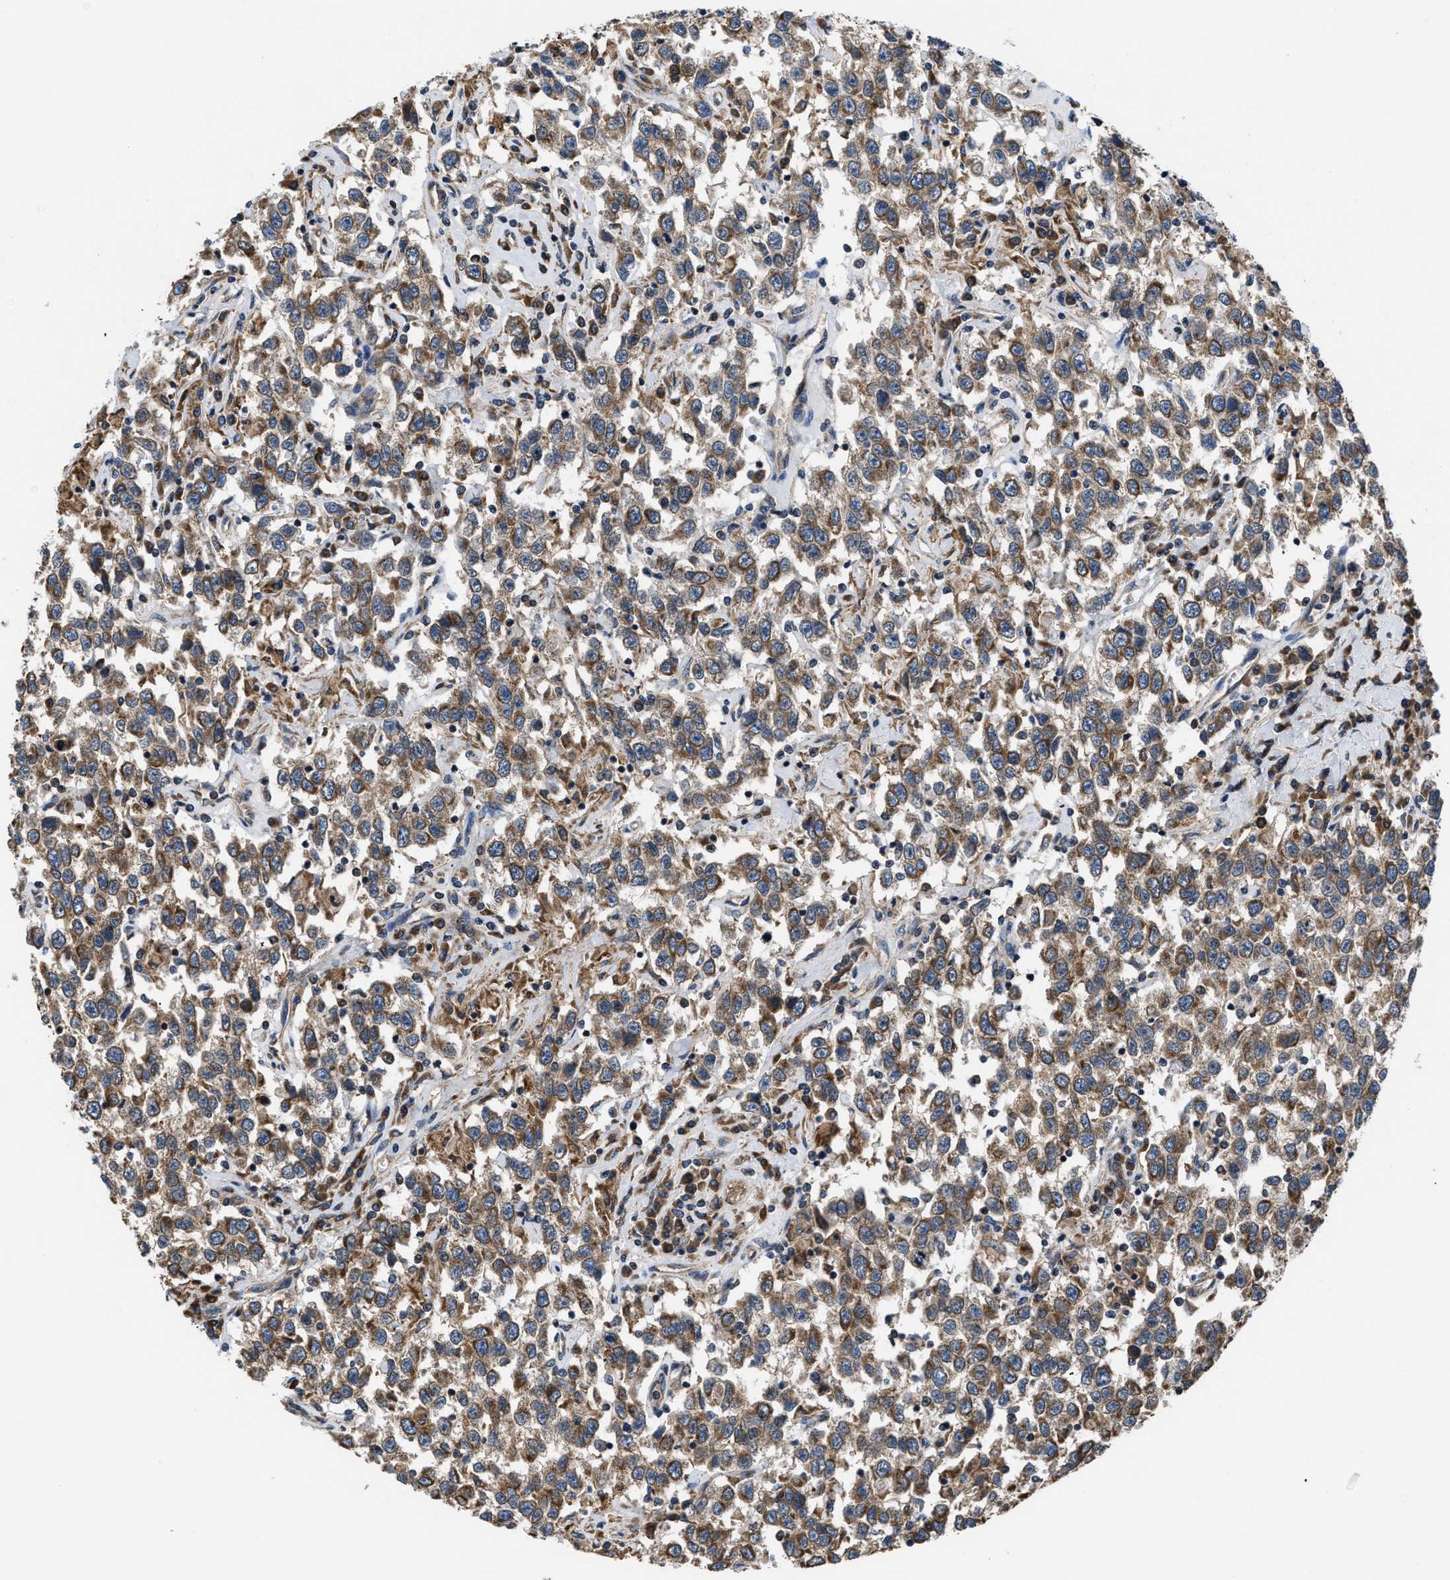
{"staining": {"intensity": "moderate", "quantity": ">75%", "location": "cytoplasmic/membranous"}, "tissue": "testis cancer", "cell_type": "Tumor cells", "image_type": "cancer", "snomed": [{"axis": "morphology", "description": "Seminoma, NOS"}, {"axis": "topography", "description": "Testis"}], "caption": "Testis cancer (seminoma) stained with a brown dye reveals moderate cytoplasmic/membranous positive expression in approximately >75% of tumor cells.", "gene": "CEP128", "patient": {"sex": "male", "age": 41}}